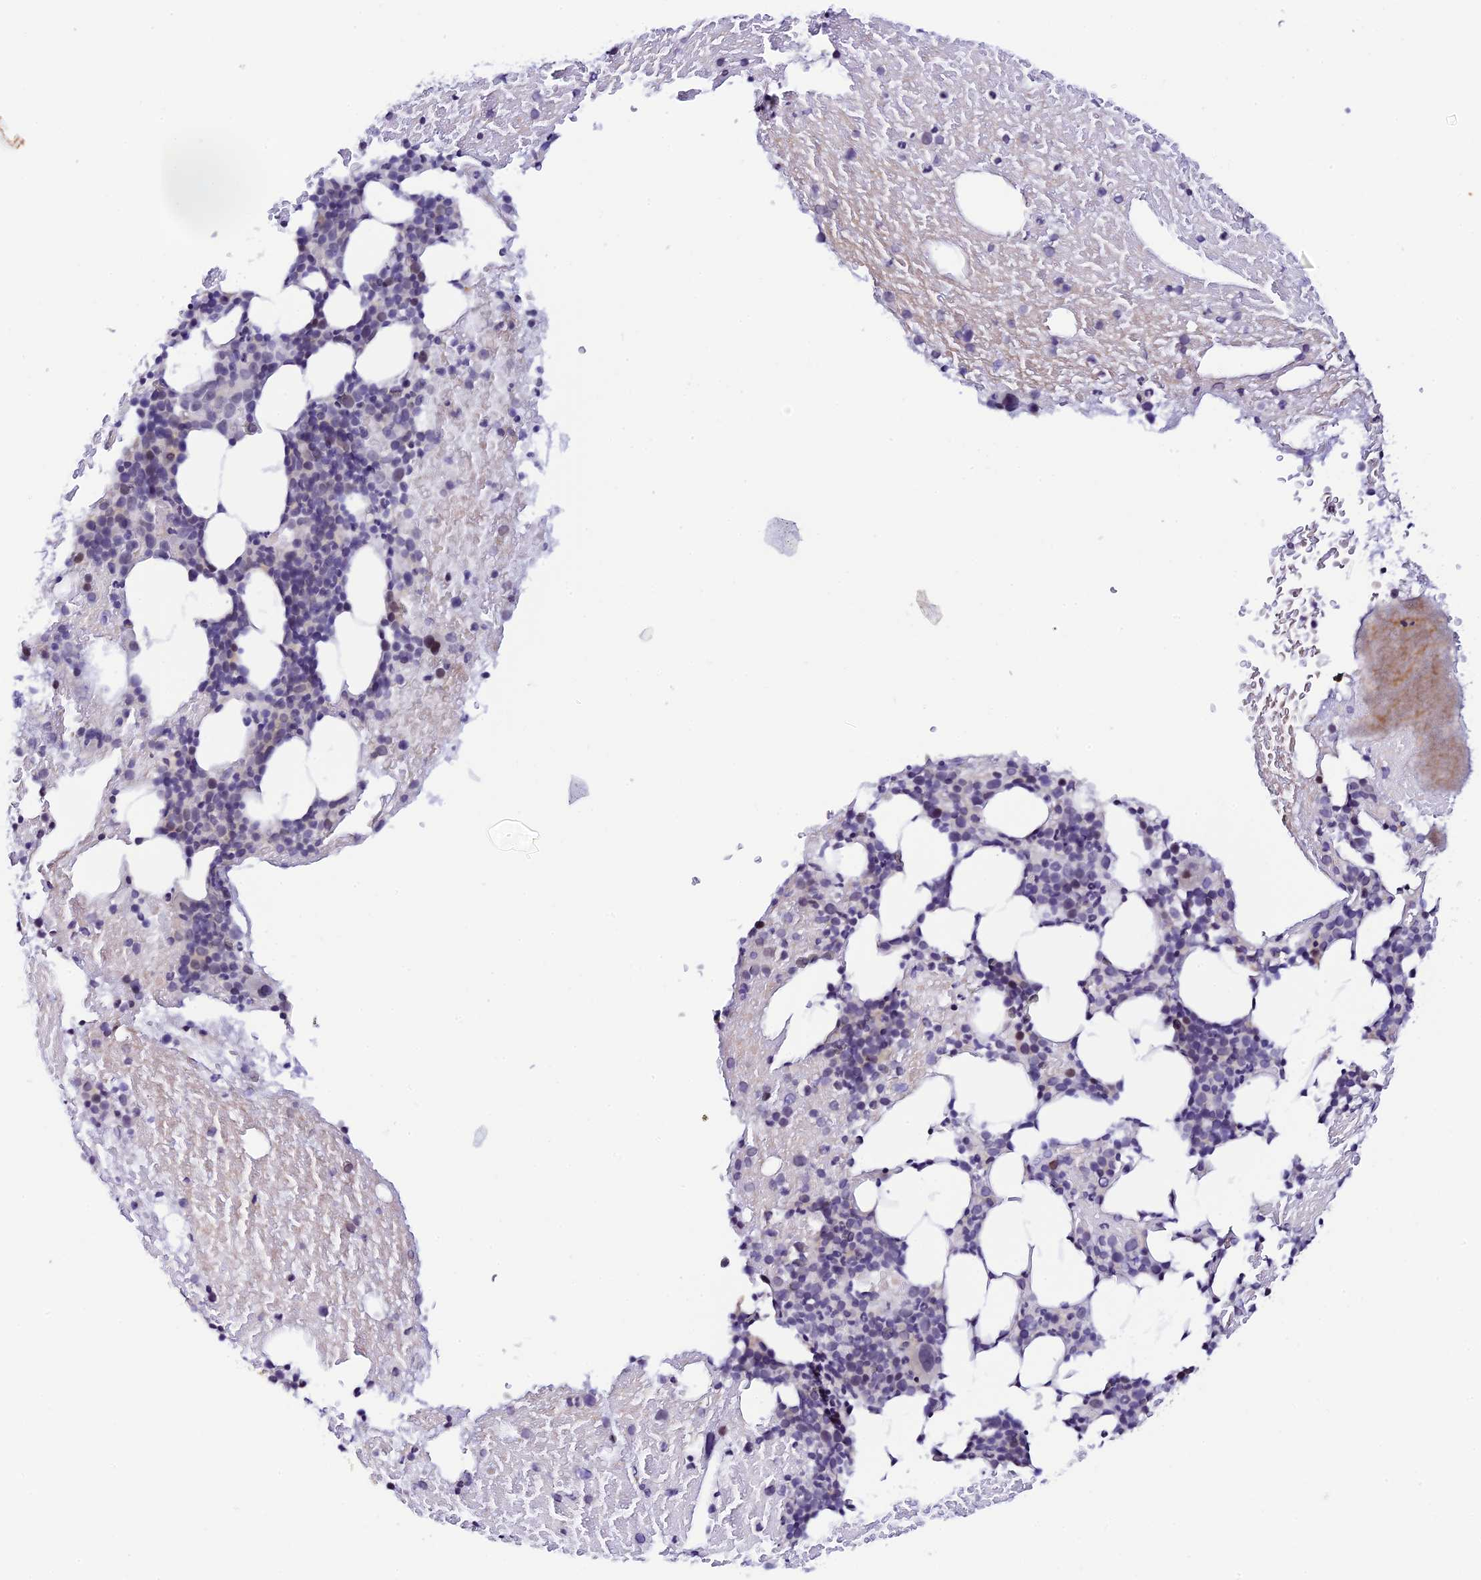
{"staining": {"intensity": "negative", "quantity": "none", "location": "none"}, "tissue": "bone marrow", "cell_type": "Hematopoietic cells", "image_type": "normal", "snomed": [{"axis": "morphology", "description": "Normal tissue, NOS"}, {"axis": "topography", "description": "Bone marrow"}], "caption": "IHC of normal human bone marrow displays no staining in hematopoietic cells.", "gene": "RASGEF1B", "patient": {"sex": "male", "age": 57}}